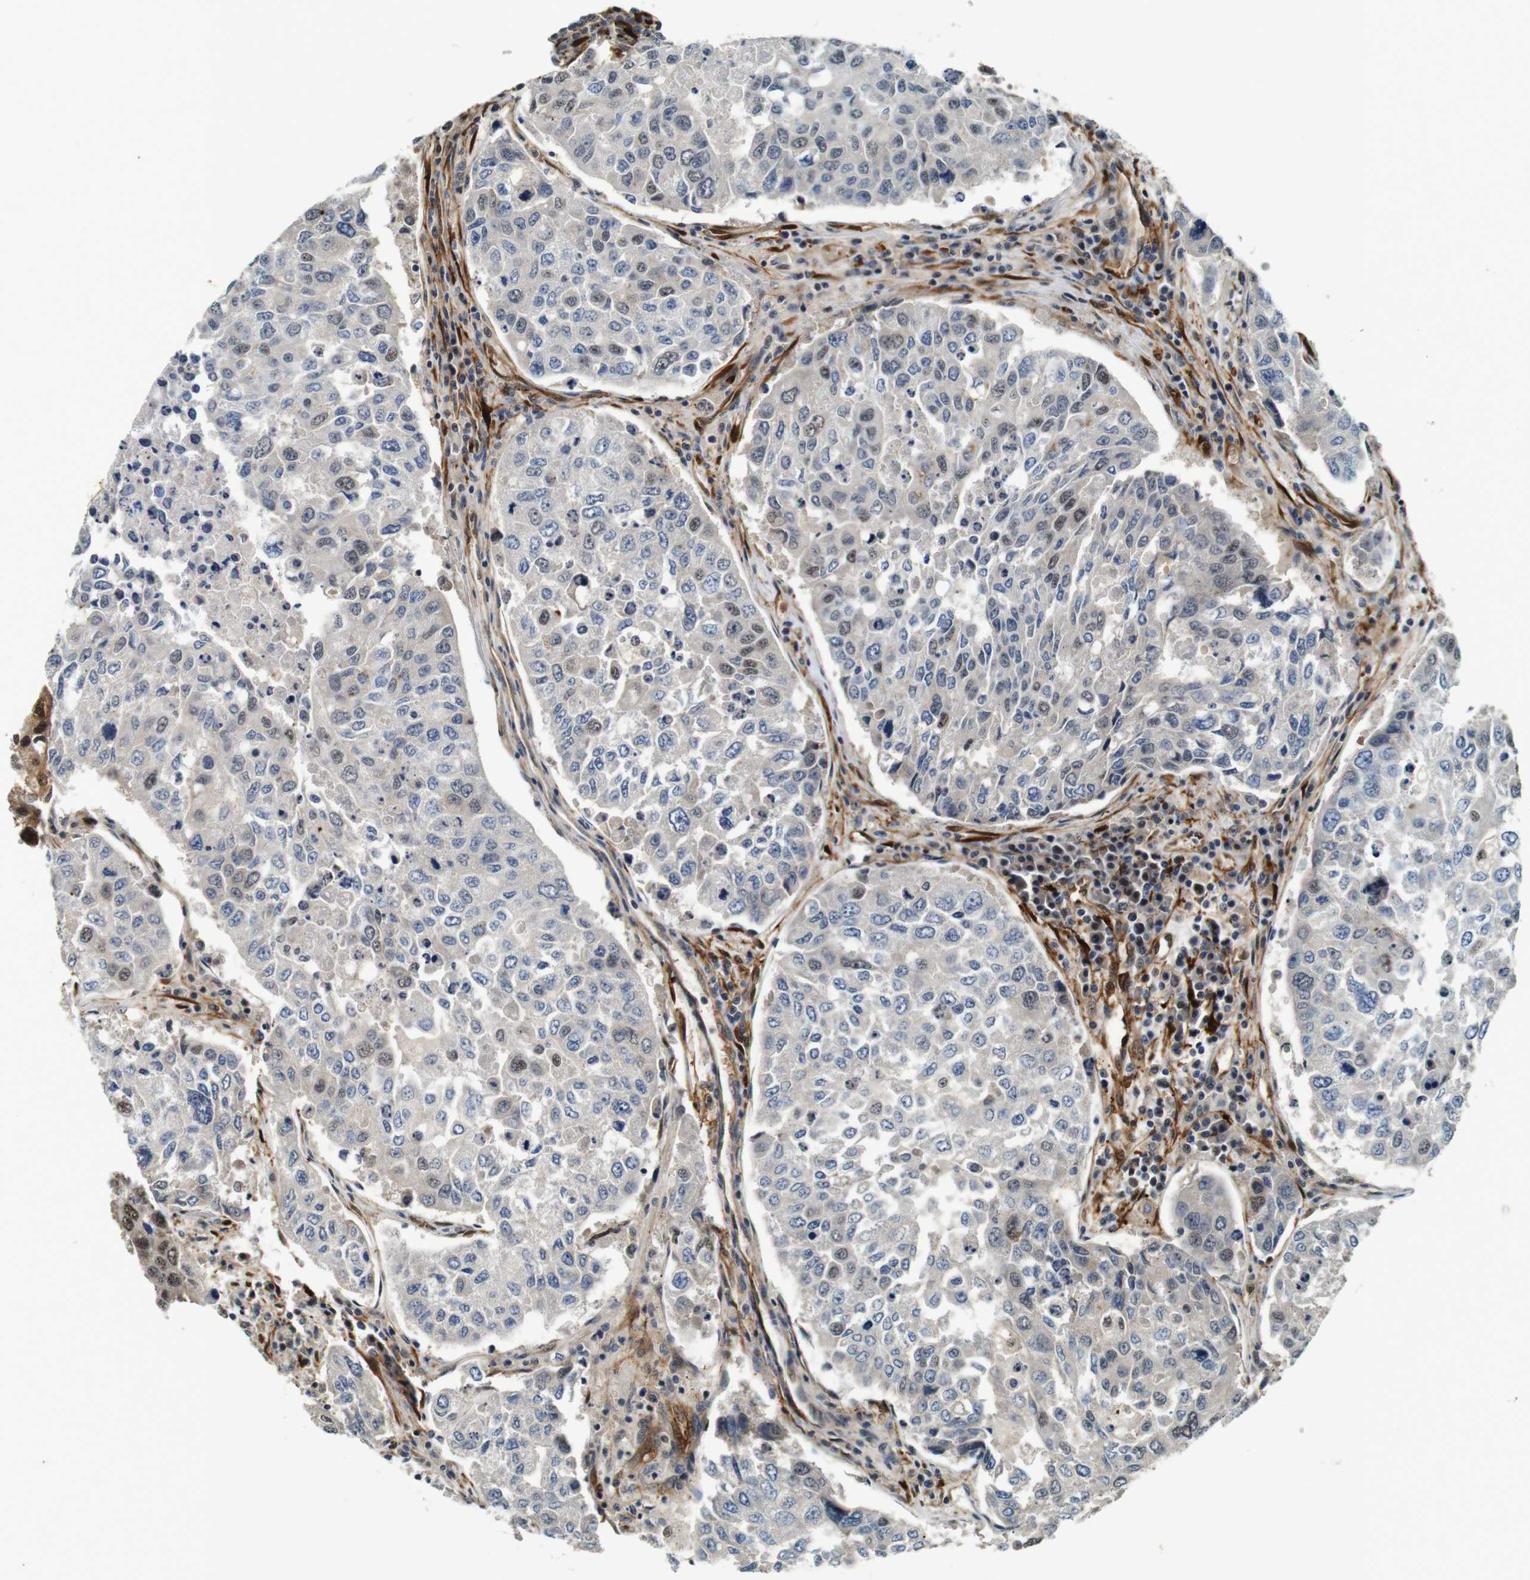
{"staining": {"intensity": "weak", "quantity": "<25%", "location": "cytoplasmic/membranous,nuclear"}, "tissue": "urothelial cancer", "cell_type": "Tumor cells", "image_type": "cancer", "snomed": [{"axis": "morphology", "description": "Urothelial carcinoma, High grade"}, {"axis": "topography", "description": "Lymph node"}, {"axis": "topography", "description": "Urinary bladder"}], "caption": "Immunohistochemistry (IHC) micrograph of human urothelial carcinoma (high-grade) stained for a protein (brown), which exhibits no positivity in tumor cells.", "gene": "LXN", "patient": {"sex": "male", "age": 51}}